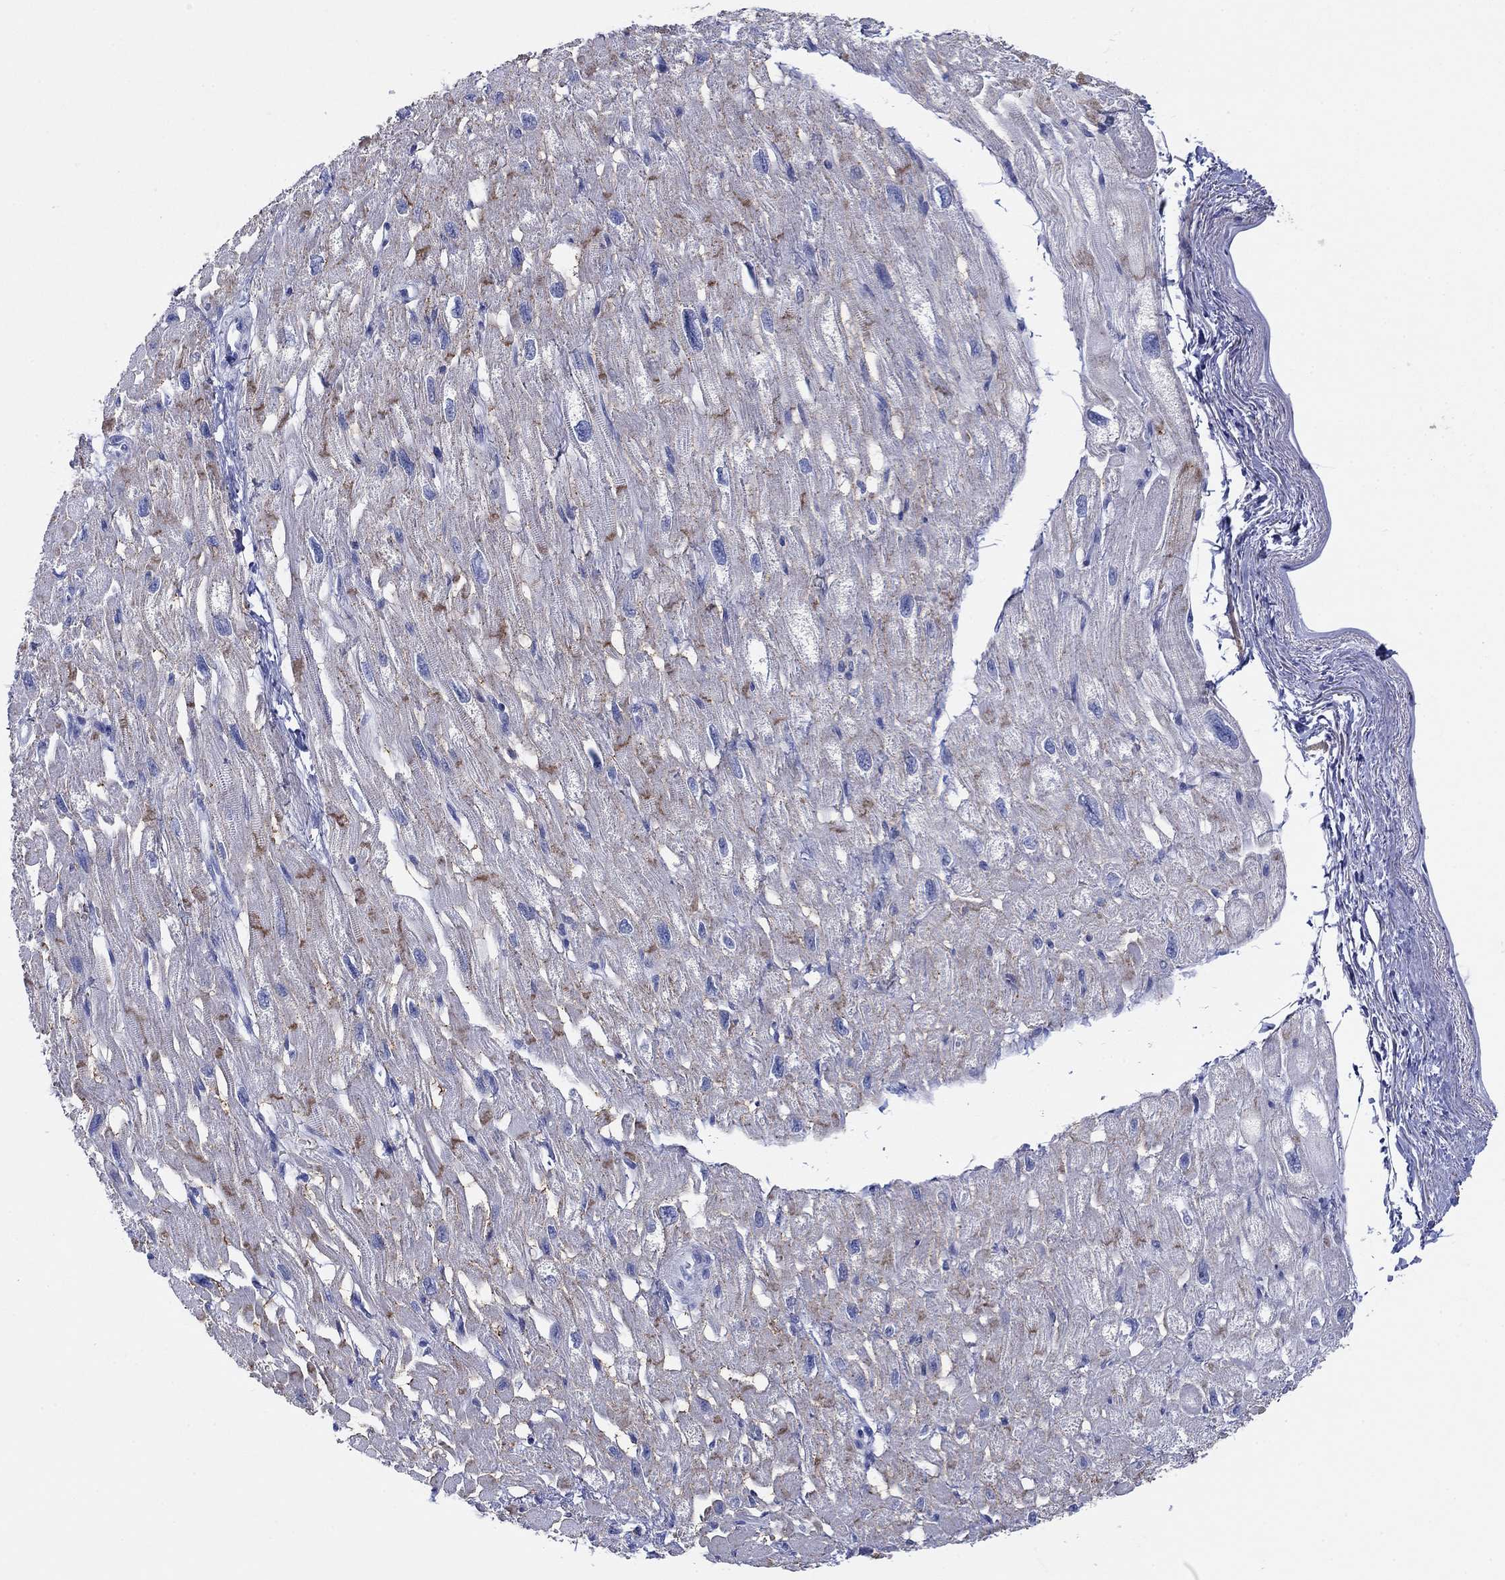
{"staining": {"intensity": "moderate", "quantity": "25%-75%", "location": "cytoplasmic/membranous"}, "tissue": "heart muscle", "cell_type": "Cardiomyocytes", "image_type": "normal", "snomed": [{"axis": "morphology", "description": "Normal tissue, NOS"}, {"axis": "topography", "description": "Heart"}], "caption": "Cardiomyocytes reveal moderate cytoplasmic/membranous expression in about 25%-75% of cells in benign heart muscle.", "gene": "ATP1B1", "patient": {"sex": "male", "age": 66}}